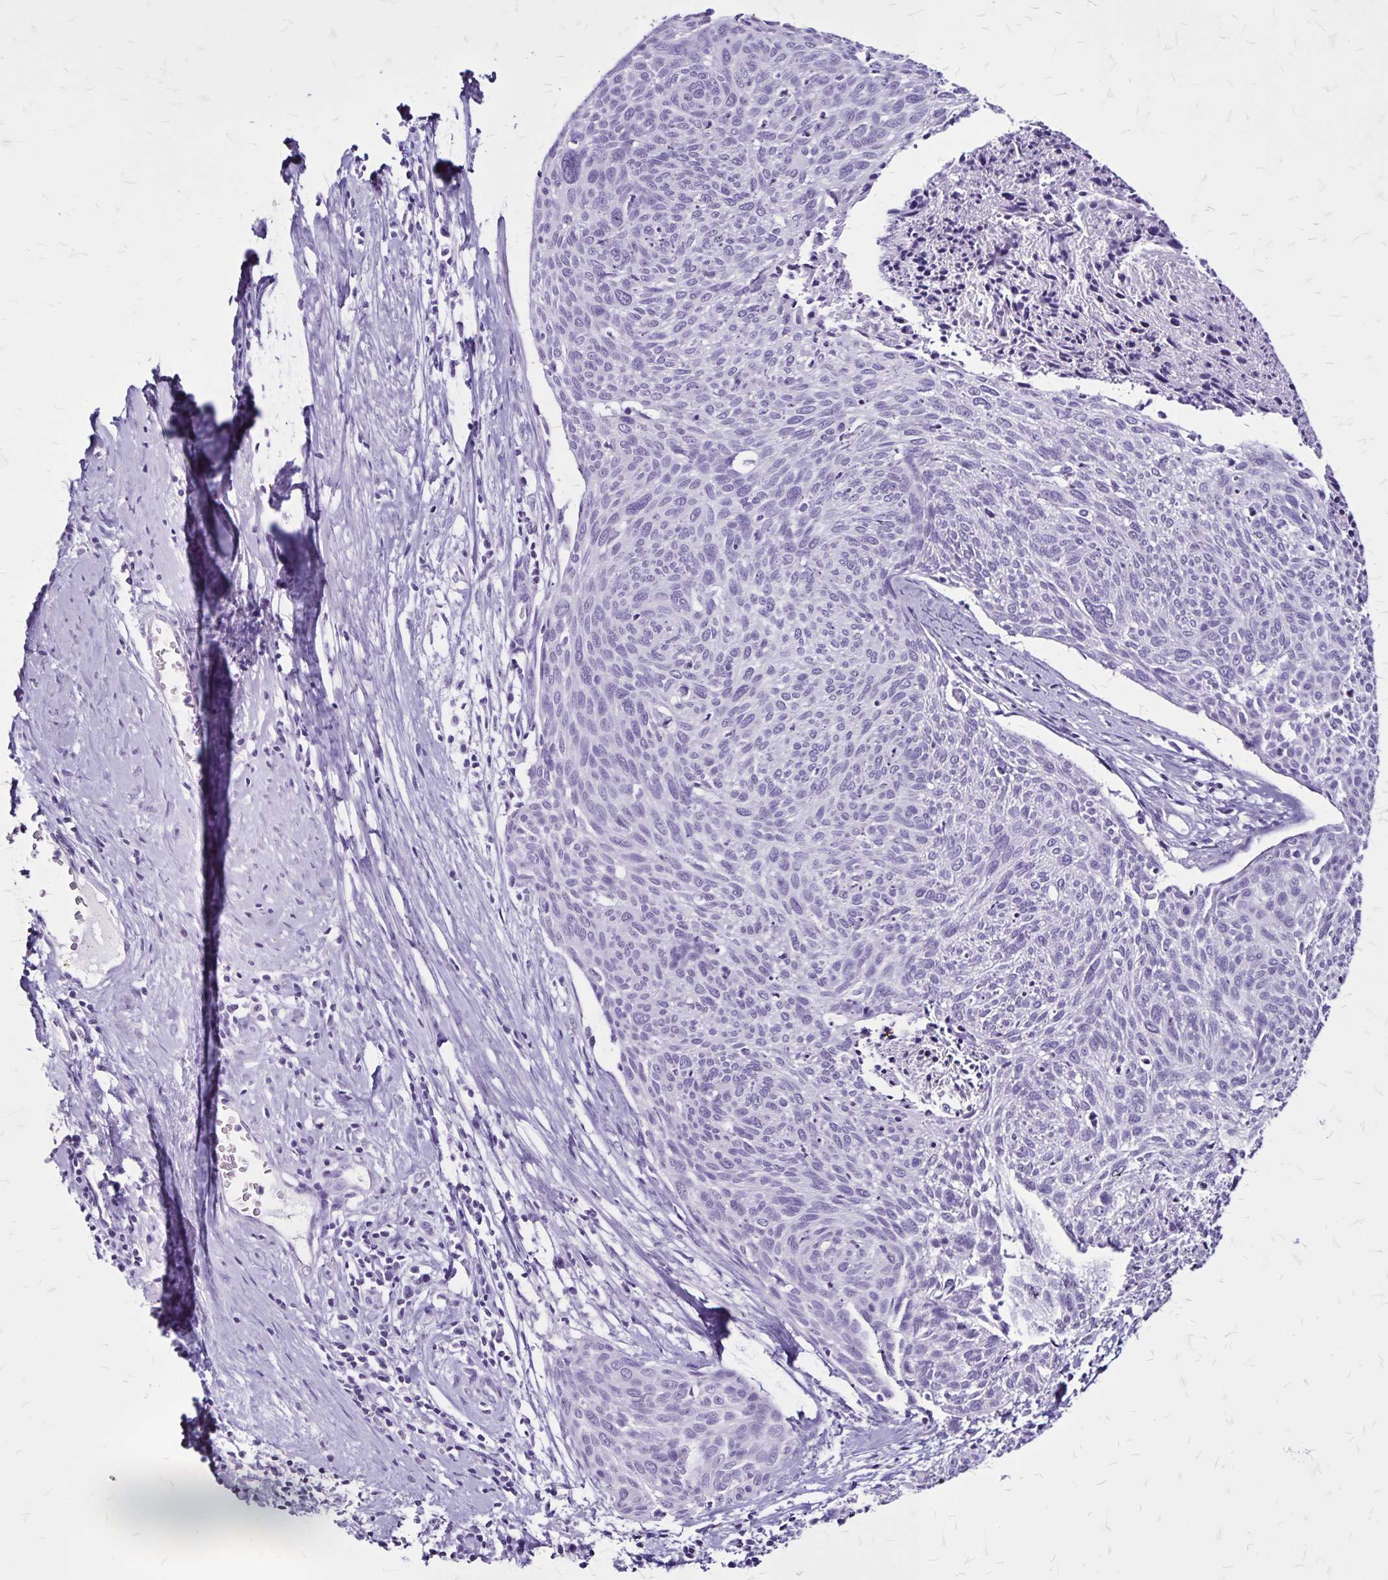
{"staining": {"intensity": "negative", "quantity": "none", "location": "none"}, "tissue": "cervical cancer", "cell_type": "Tumor cells", "image_type": "cancer", "snomed": [{"axis": "morphology", "description": "Squamous cell carcinoma, NOS"}, {"axis": "topography", "description": "Cervix"}], "caption": "Tumor cells show no significant positivity in cervical cancer.", "gene": "KRT2", "patient": {"sex": "female", "age": 49}}